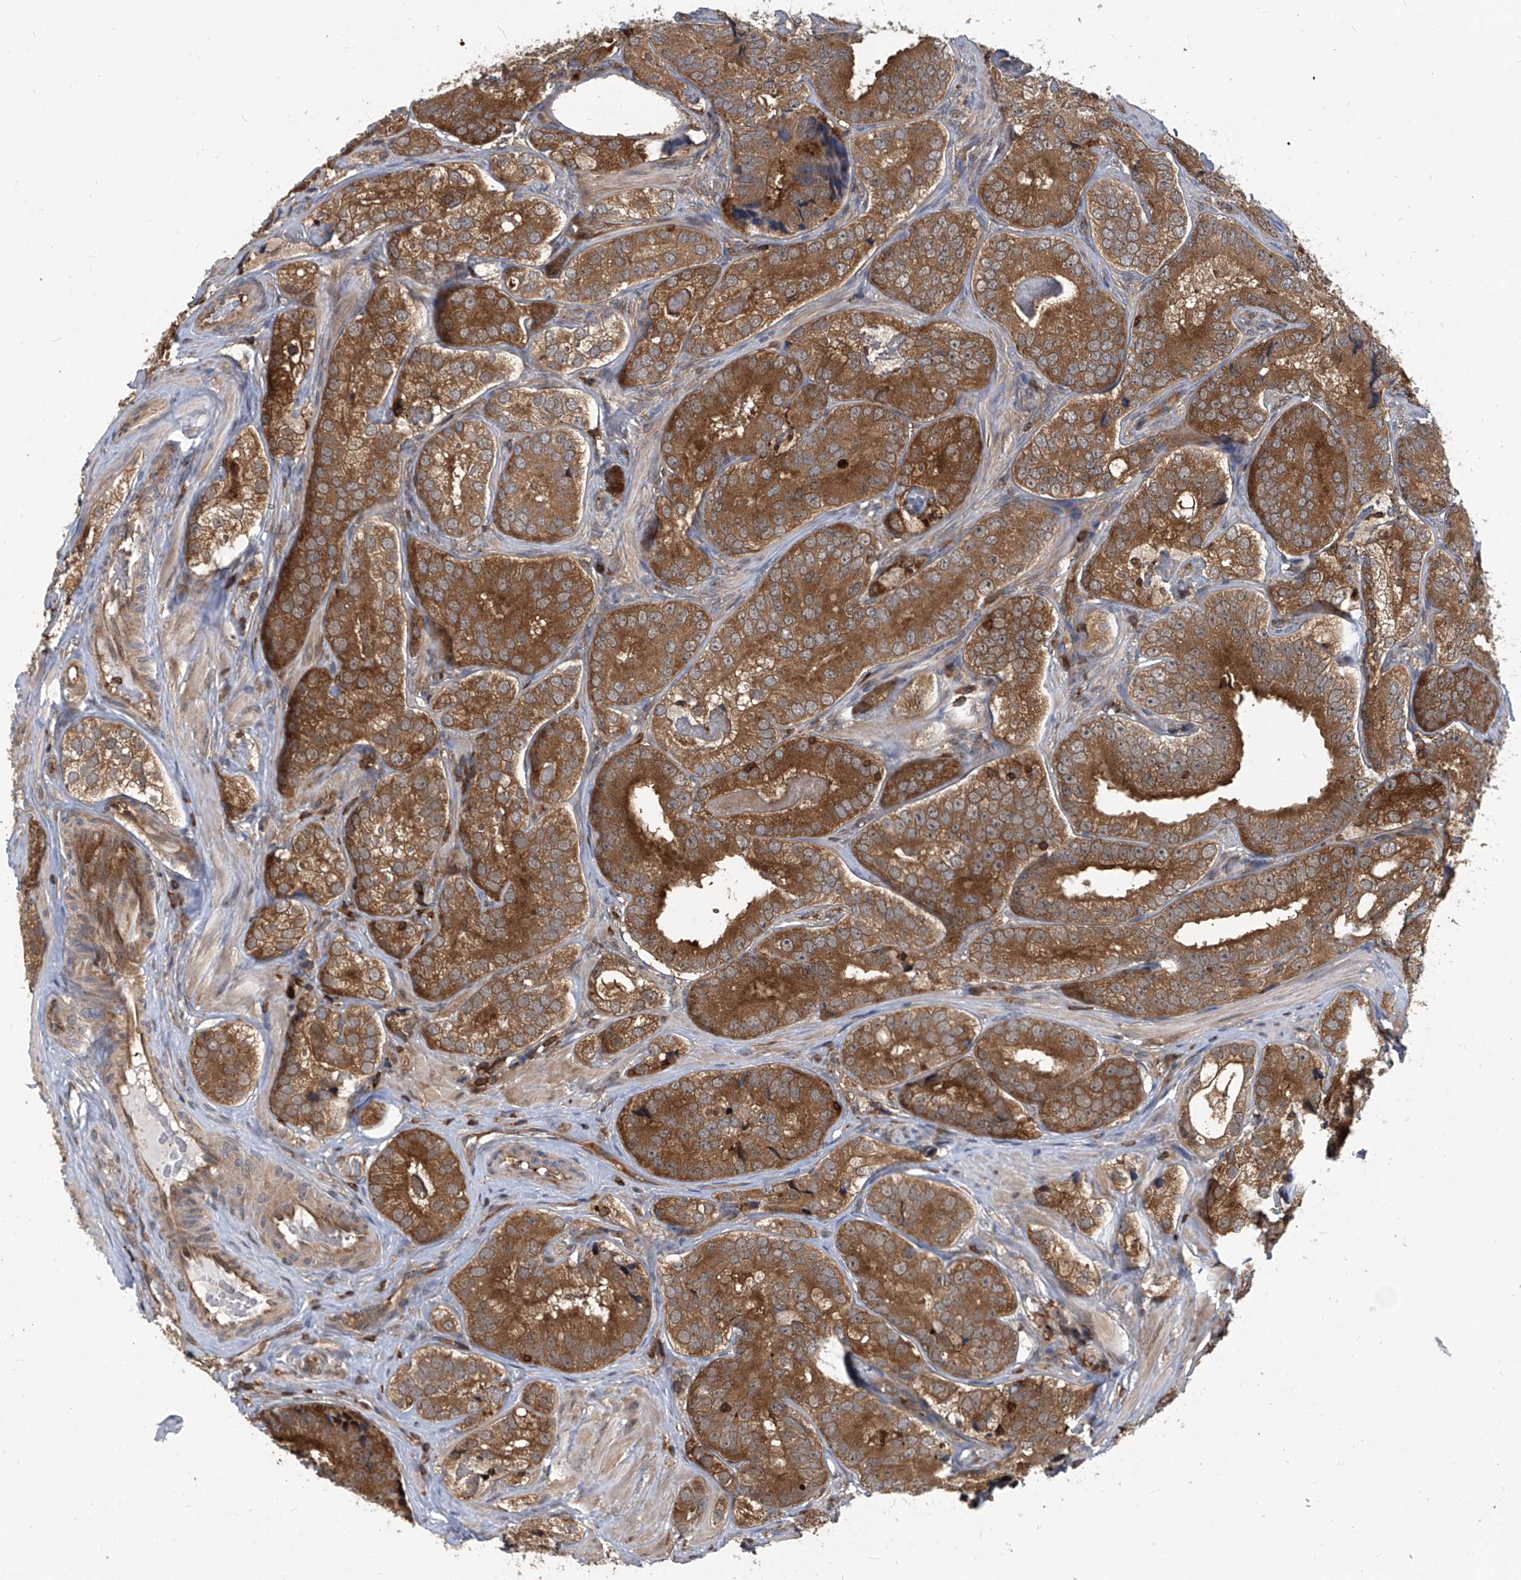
{"staining": {"intensity": "moderate", "quantity": ">75%", "location": "cytoplasmic/membranous,nuclear"}, "tissue": "prostate cancer", "cell_type": "Tumor cells", "image_type": "cancer", "snomed": [{"axis": "morphology", "description": "Adenocarcinoma, High grade"}, {"axis": "topography", "description": "Prostate"}], "caption": "Immunohistochemistry (DAB (3,3'-diaminobenzidine)) staining of human prostate cancer (high-grade adenocarcinoma) shows moderate cytoplasmic/membranous and nuclear protein staining in approximately >75% of tumor cells.", "gene": "PSMB1", "patient": {"sex": "male", "age": 56}}